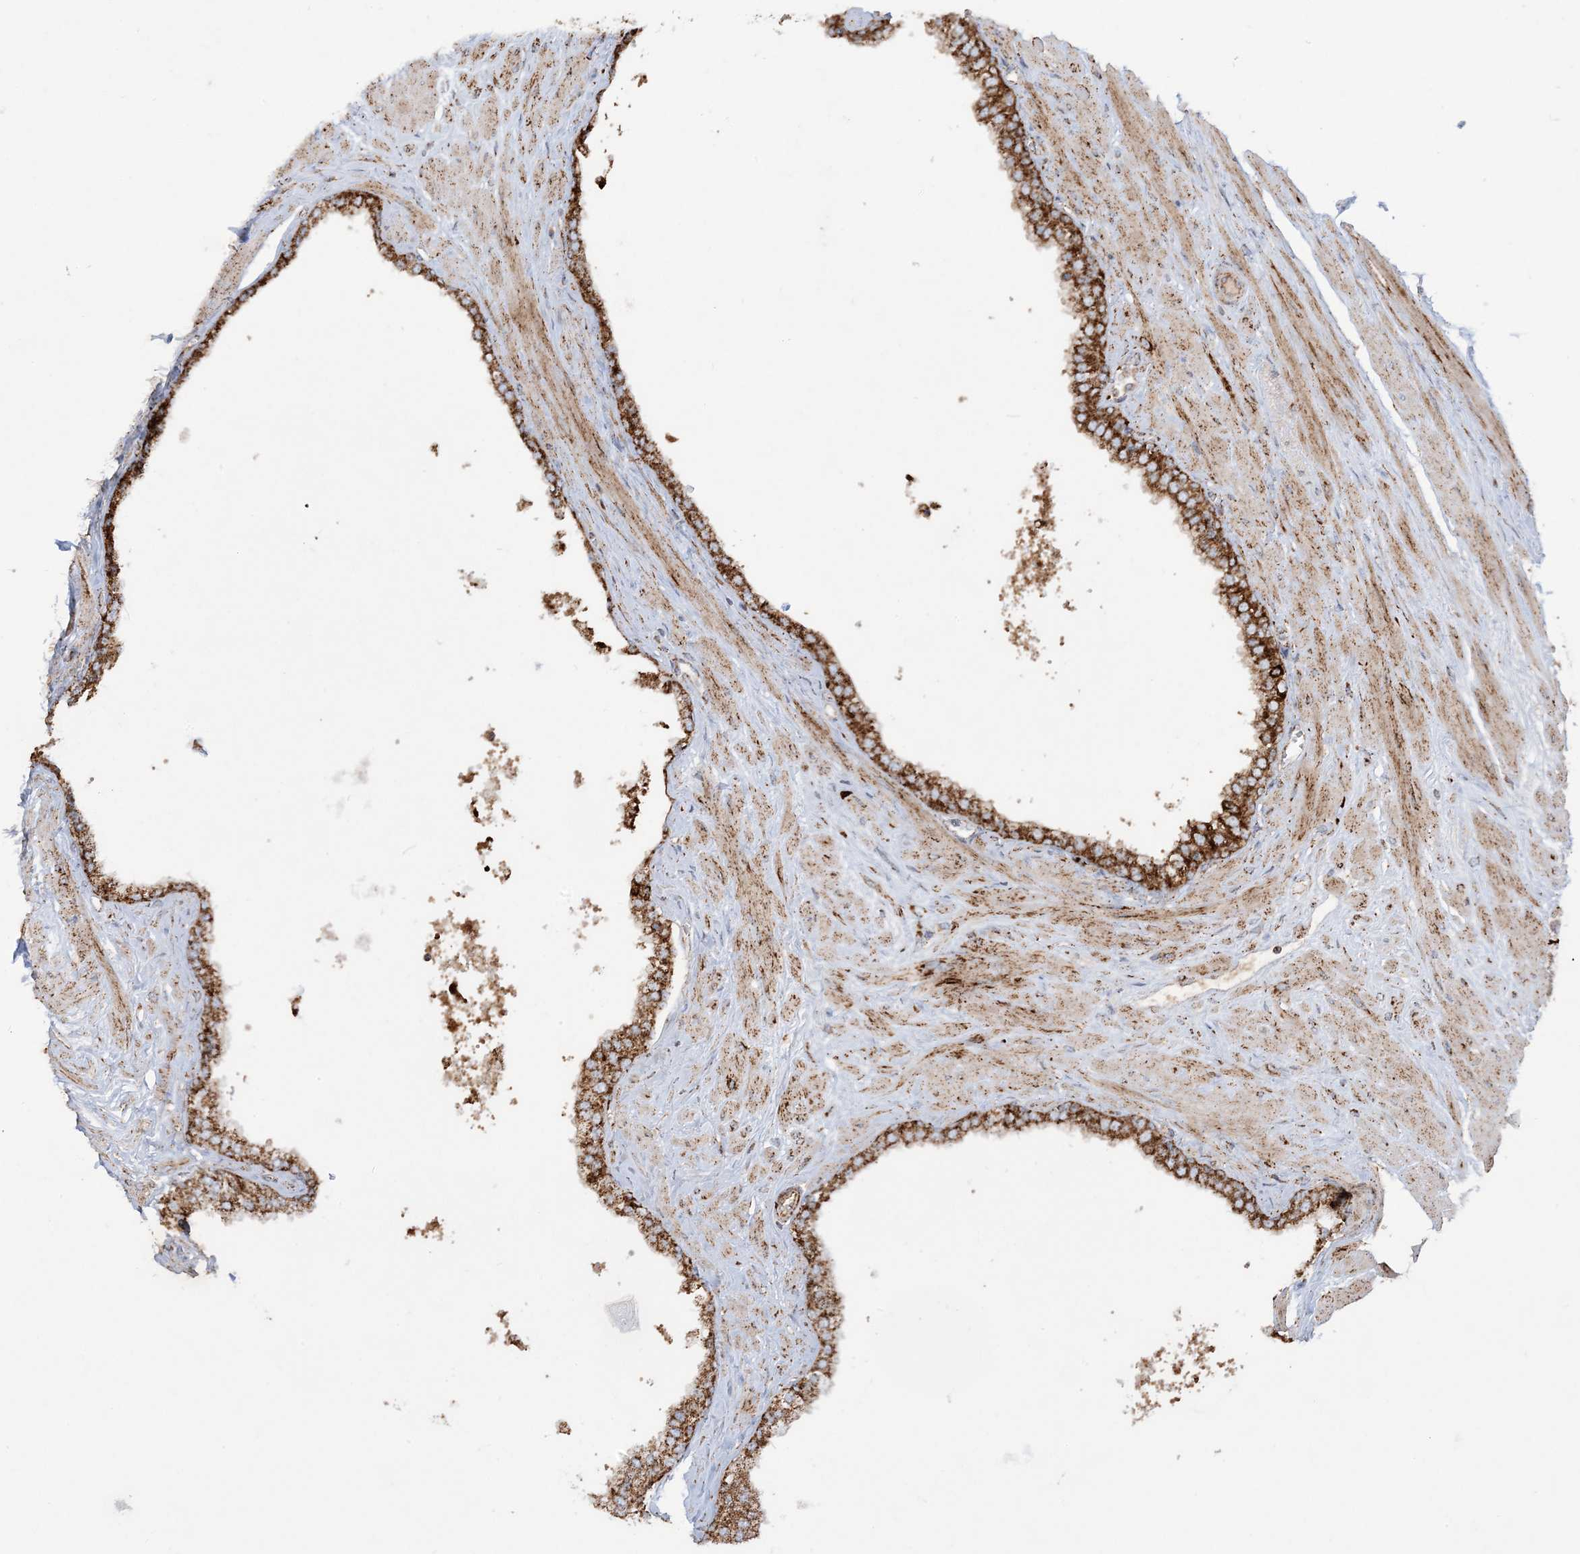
{"staining": {"intensity": "strong", "quantity": ">75%", "location": "cytoplasmic/membranous"}, "tissue": "prostate", "cell_type": "Glandular cells", "image_type": "normal", "snomed": [{"axis": "morphology", "description": "Normal tissue, NOS"}, {"axis": "morphology", "description": "Urothelial carcinoma, Low grade"}, {"axis": "topography", "description": "Urinary bladder"}, {"axis": "topography", "description": "Prostate"}], "caption": "Normal prostate reveals strong cytoplasmic/membranous expression in approximately >75% of glandular cells.", "gene": "NDUFAF3", "patient": {"sex": "male", "age": 60}}